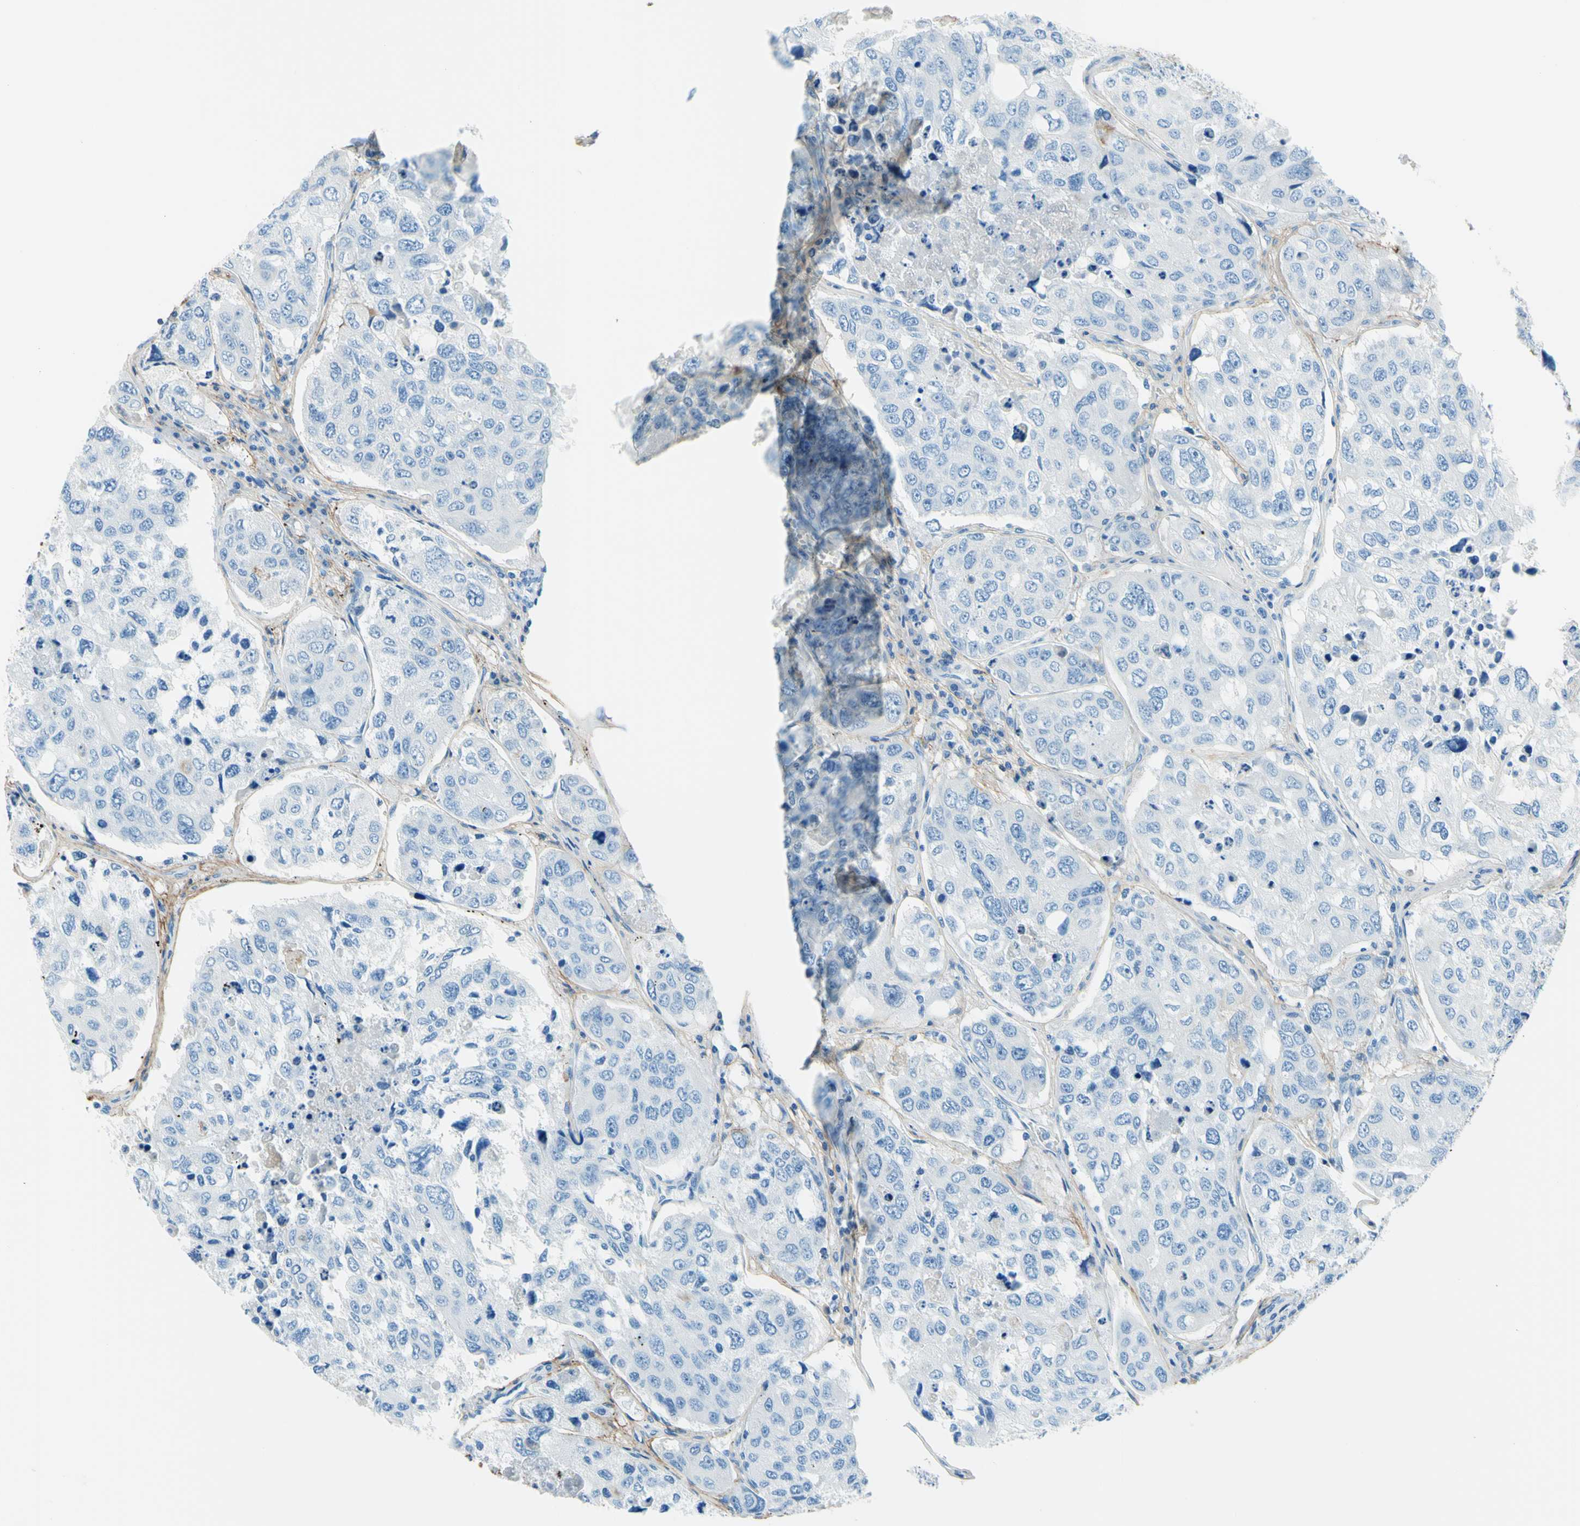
{"staining": {"intensity": "negative", "quantity": "none", "location": "none"}, "tissue": "urothelial cancer", "cell_type": "Tumor cells", "image_type": "cancer", "snomed": [{"axis": "morphology", "description": "Urothelial carcinoma, High grade"}, {"axis": "topography", "description": "Lymph node"}, {"axis": "topography", "description": "Urinary bladder"}], "caption": "Immunohistochemistry histopathology image of neoplastic tissue: urothelial cancer stained with DAB exhibits no significant protein positivity in tumor cells.", "gene": "MFAP5", "patient": {"sex": "male", "age": 51}}